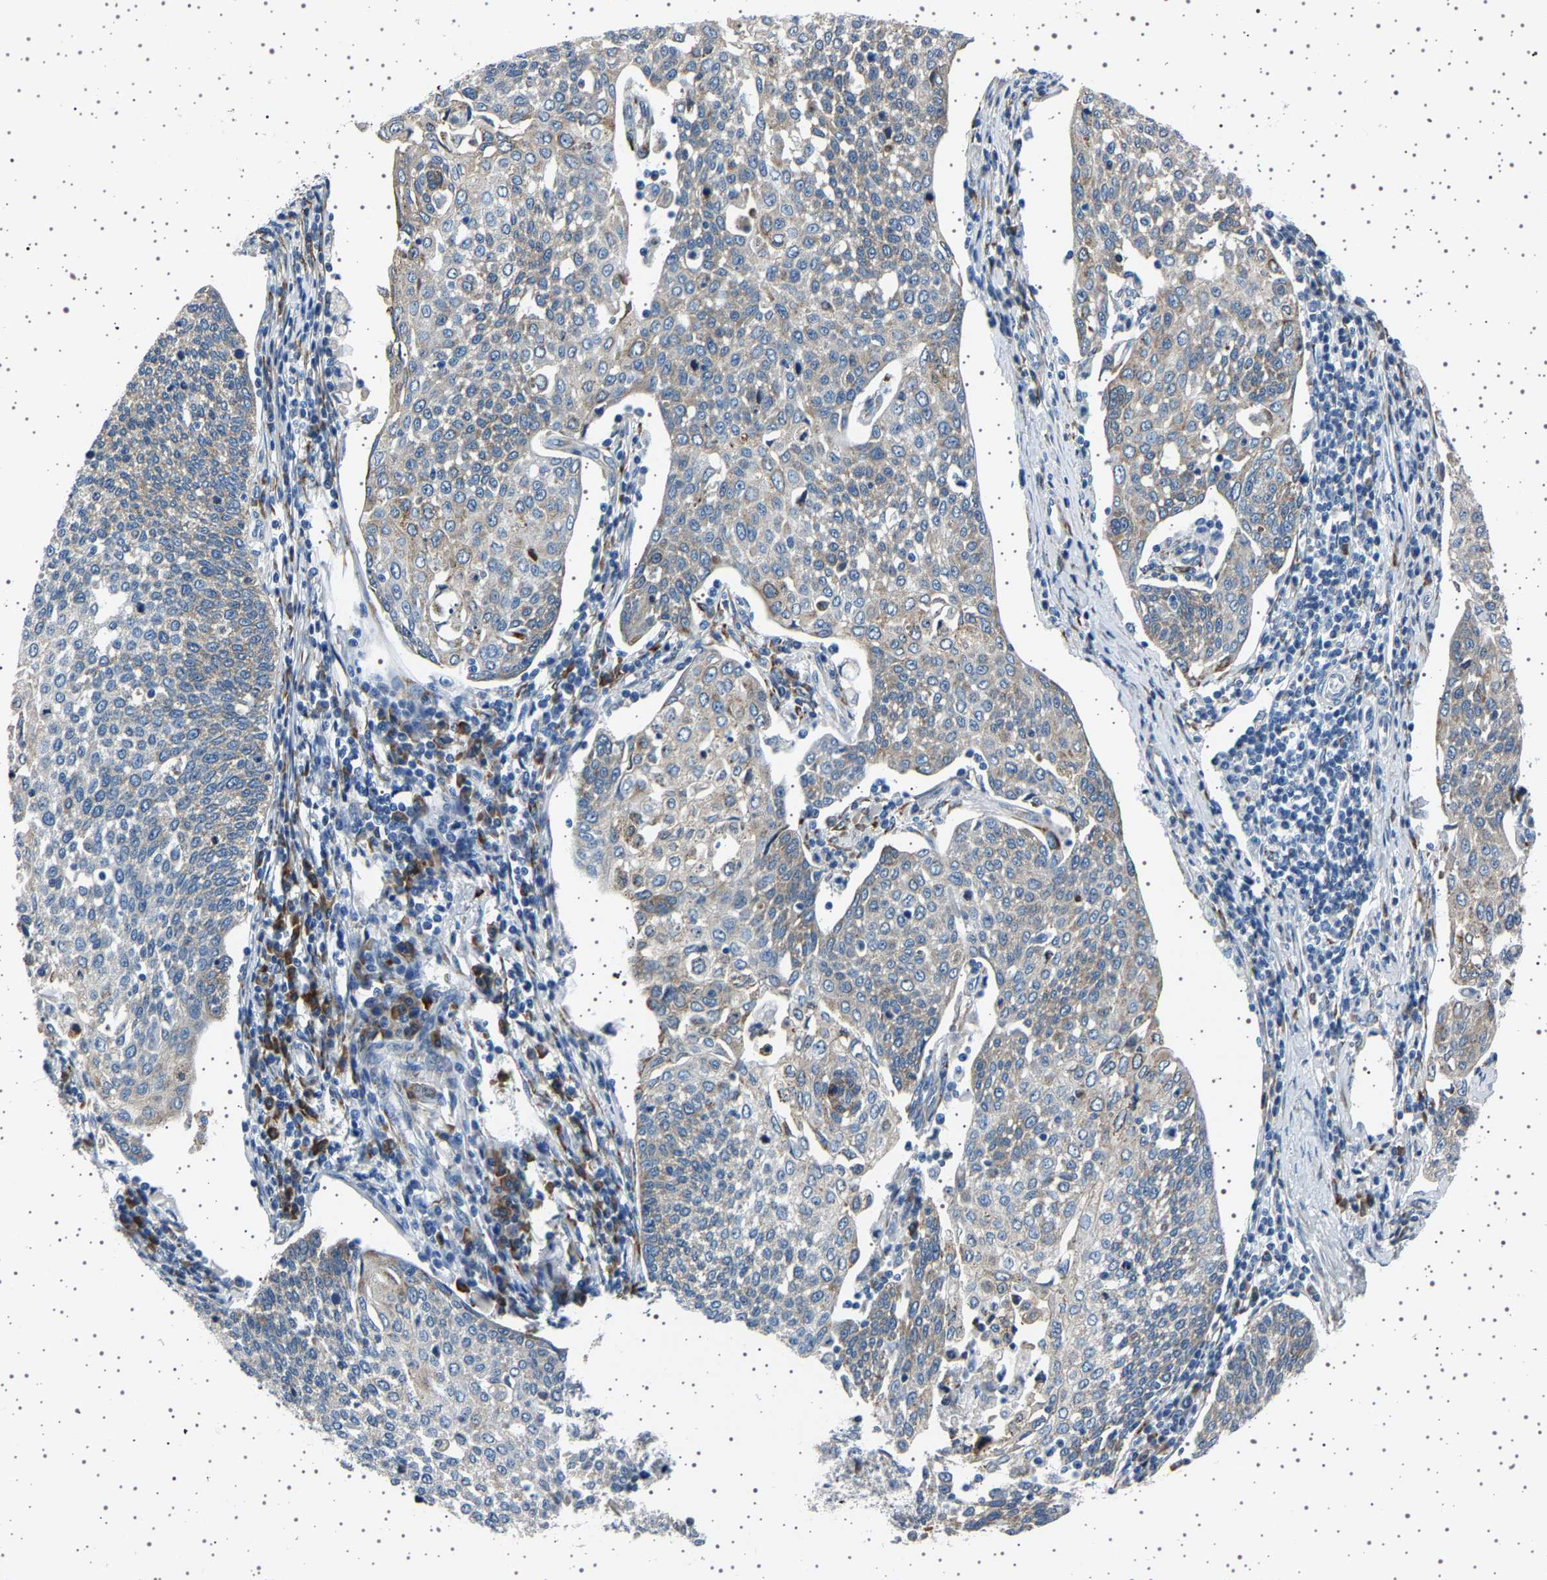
{"staining": {"intensity": "weak", "quantity": ">75%", "location": "cytoplasmic/membranous"}, "tissue": "cervical cancer", "cell_type": "Tumor cells", "image_type": "cancer", "snomed": [{"axis": "morphology", "description": "Squamous cell carcinoma, NOS"}, {"axis": "topography", "description": "Cervix"}], "caption": "Cervical squamous cell carcinoma tissue demonstrates weak cytoplasmic/membranous staining in approximately >75% of tumor cells", "gene": "FTCD", "patient": {"sex": "female", "age": 34}}